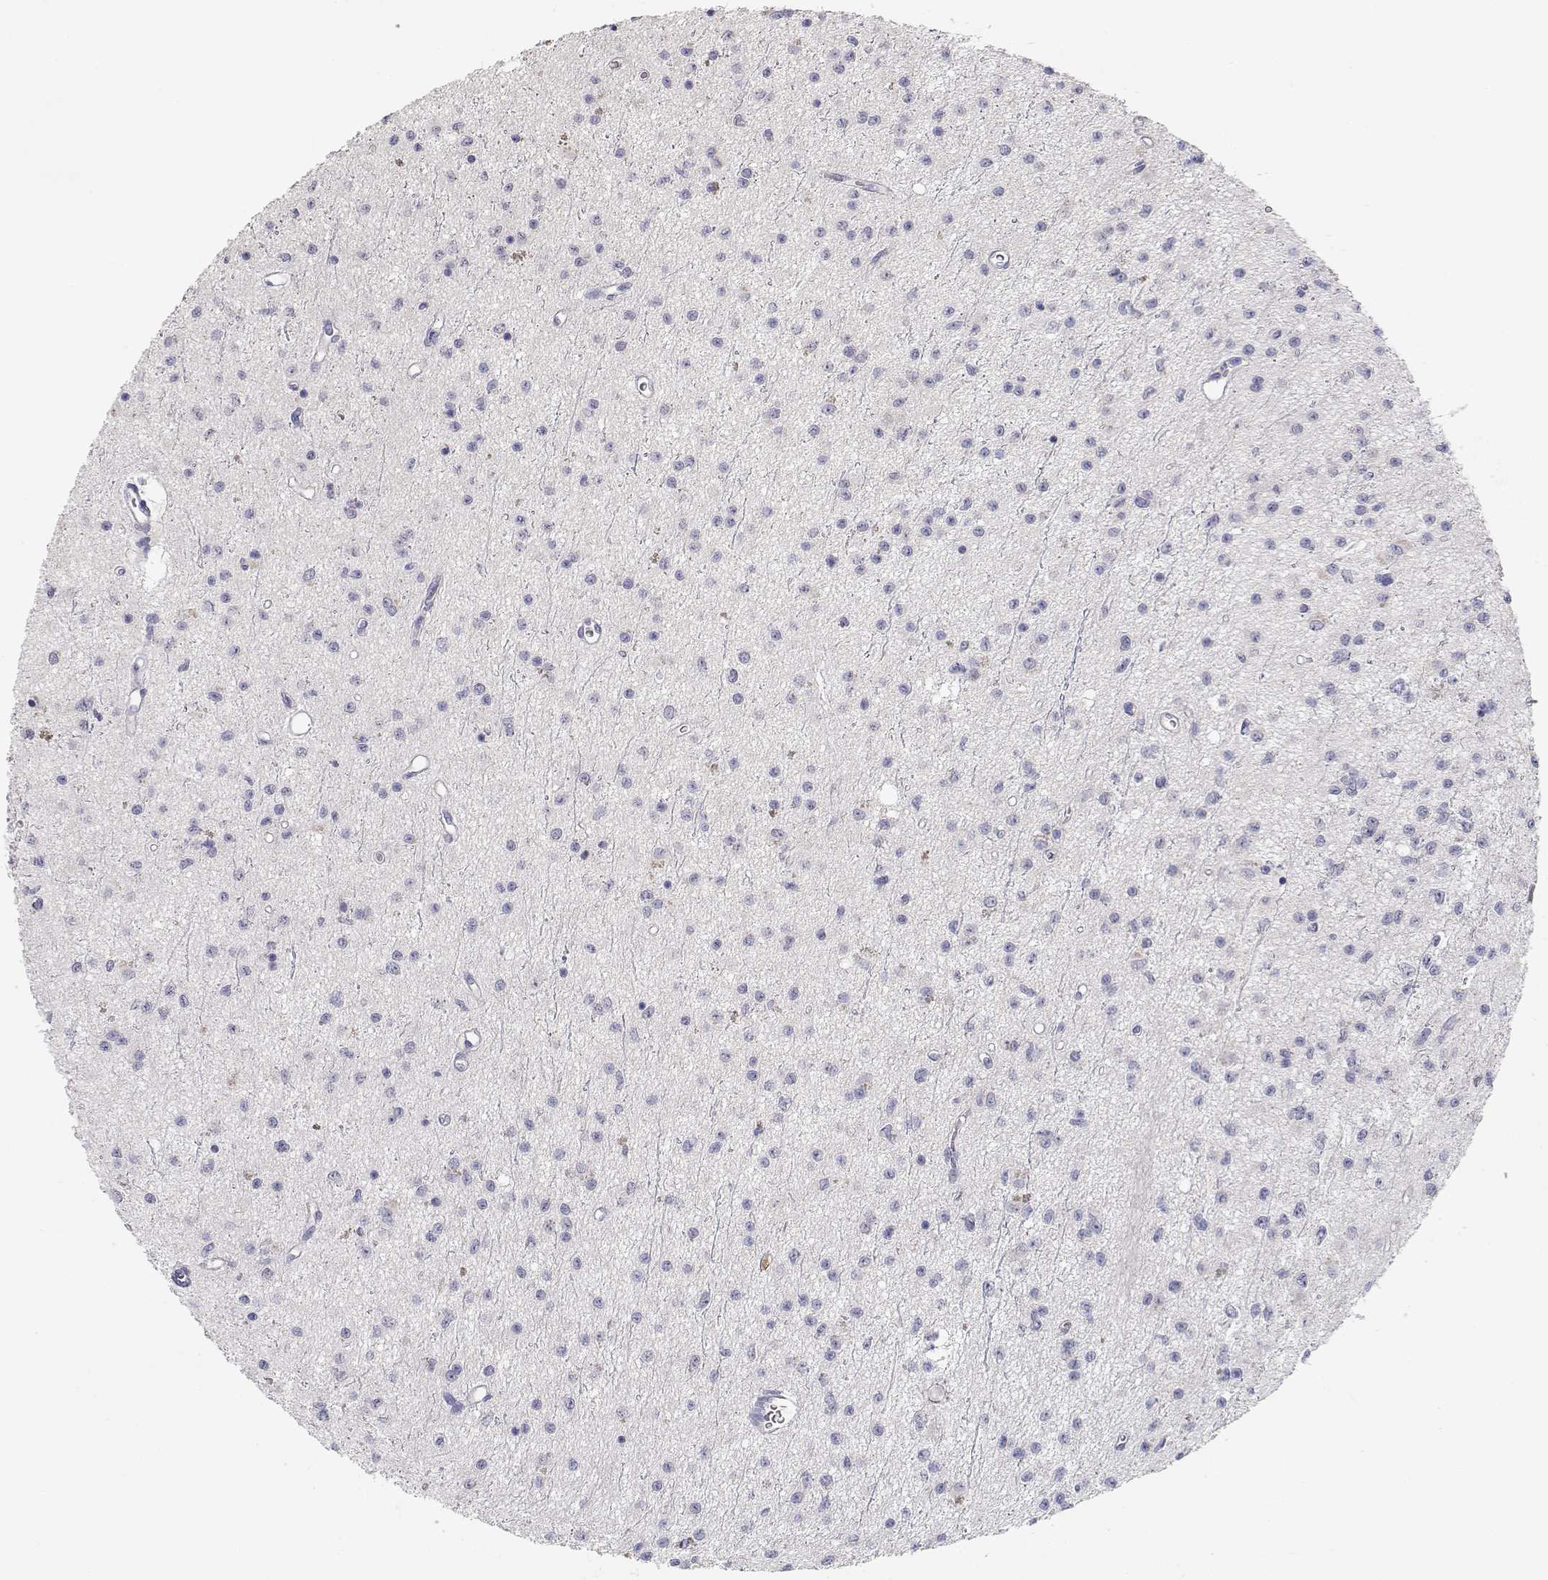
{"staining": {"intensity": "negative", "quantity": "none", "location": "none"}, "tissue": "glioma", "cell_type": "Tumor cells", "image_type": "cancer", "snomed": [{"axis": "morphology", "description": "Glioma, malignant, Low grade"}, {"axis": "topography", "description": "Brain"}], "caption": "The immunohistochemistry (IHC) histopathology image has no significant positivity in tumor cells of malignant glioma (low-grade) tissue.", "gene": "ADA", "patient": {"sex": "female", "age": 45}}